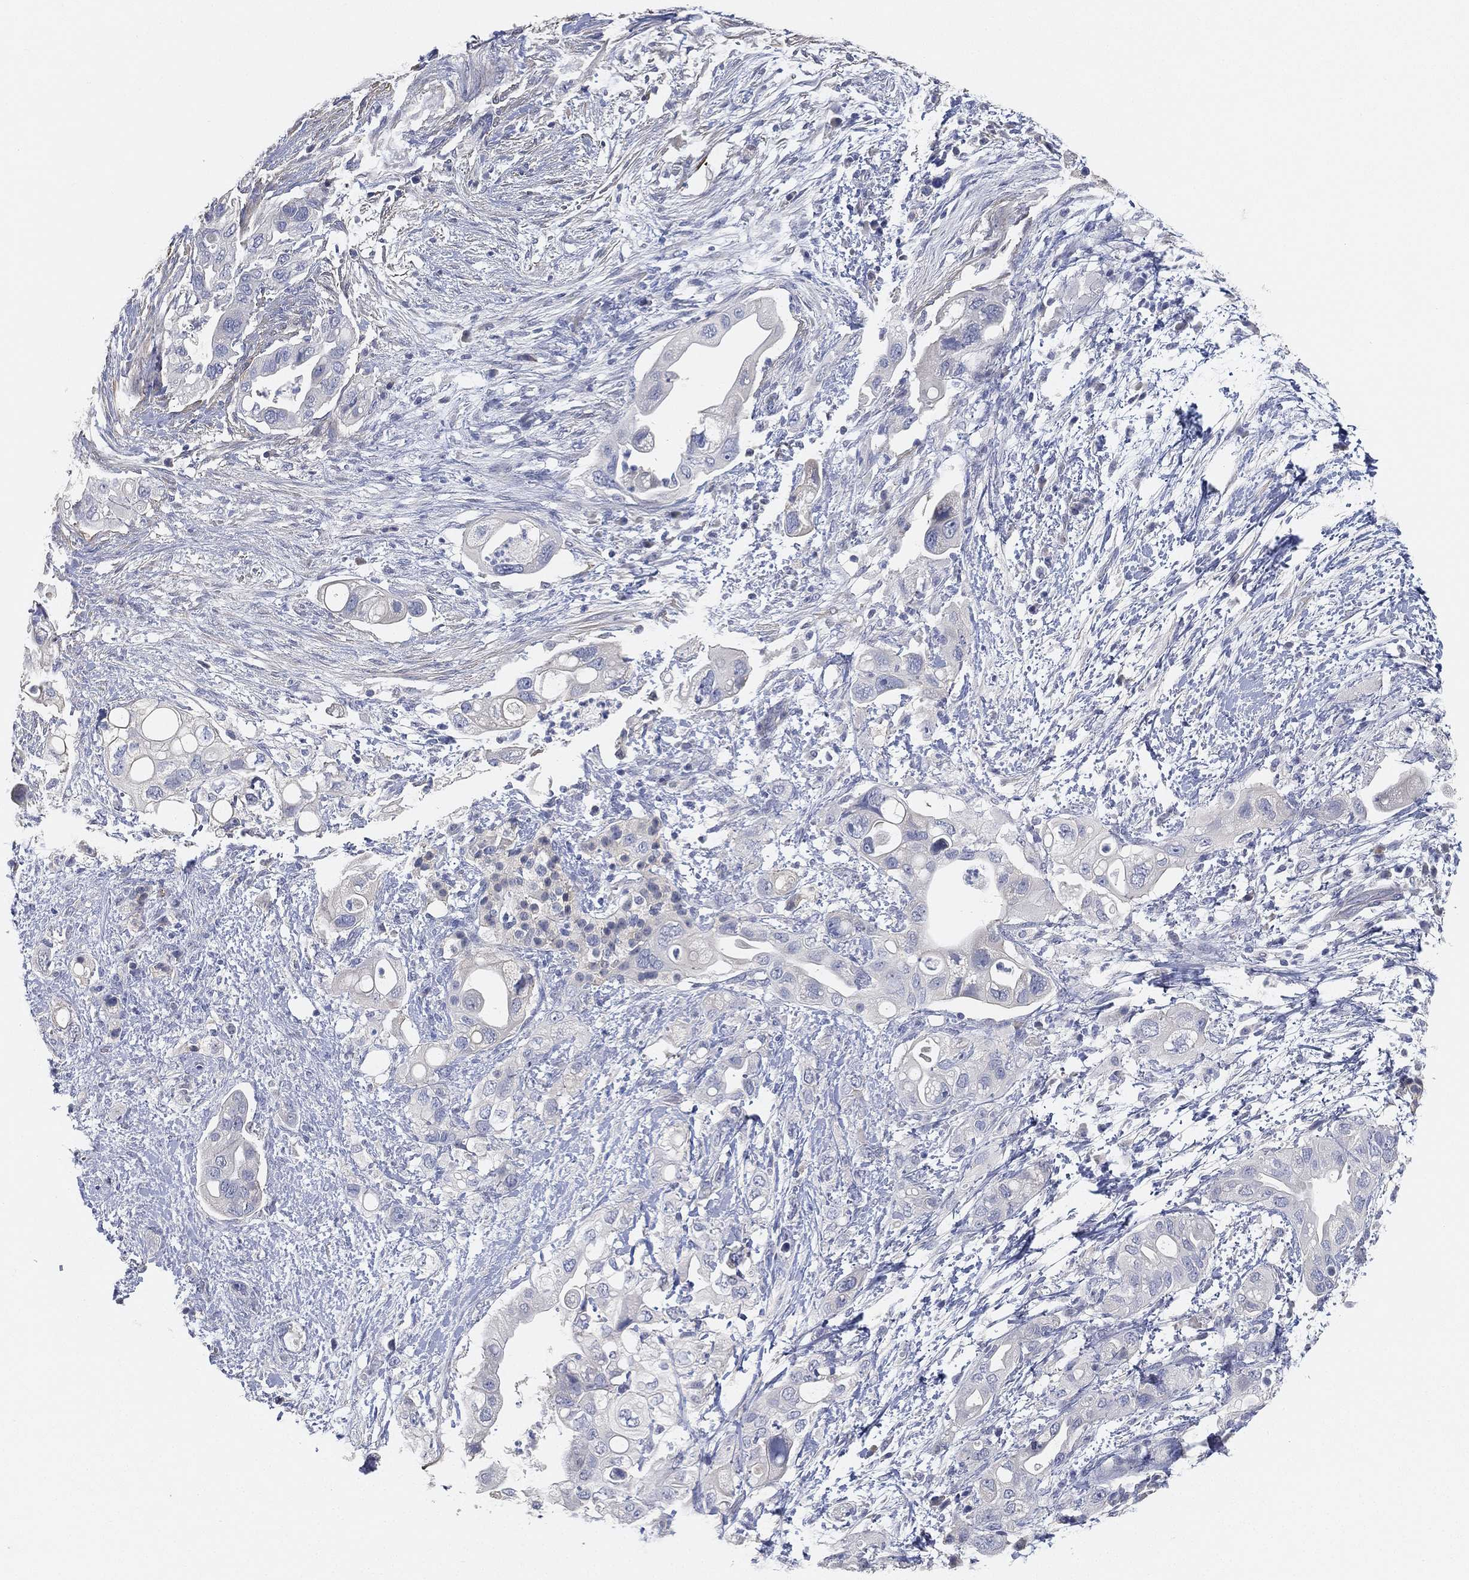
{"staining": {"intensity": "negative", "quantity": "none", "location": "none"}, "tissue": "pancreatic cancer", "cell_type": "Tumor cells", "image_type": "cancer", "snomed": [{"axis": "morphology", "description": "Adenocarcinoma, NOS"}, {"axis": "topography", "description": "Pancreas"}], "caption": "An IHC histopathology image of pancreatic cancer (adenocarcinoma) is shown. There is no staining in tumor cells of pancreatic cancer (adenocarcinoma).", "gene": "GPR61", "patient": {"sex": "female", "age": 72}}